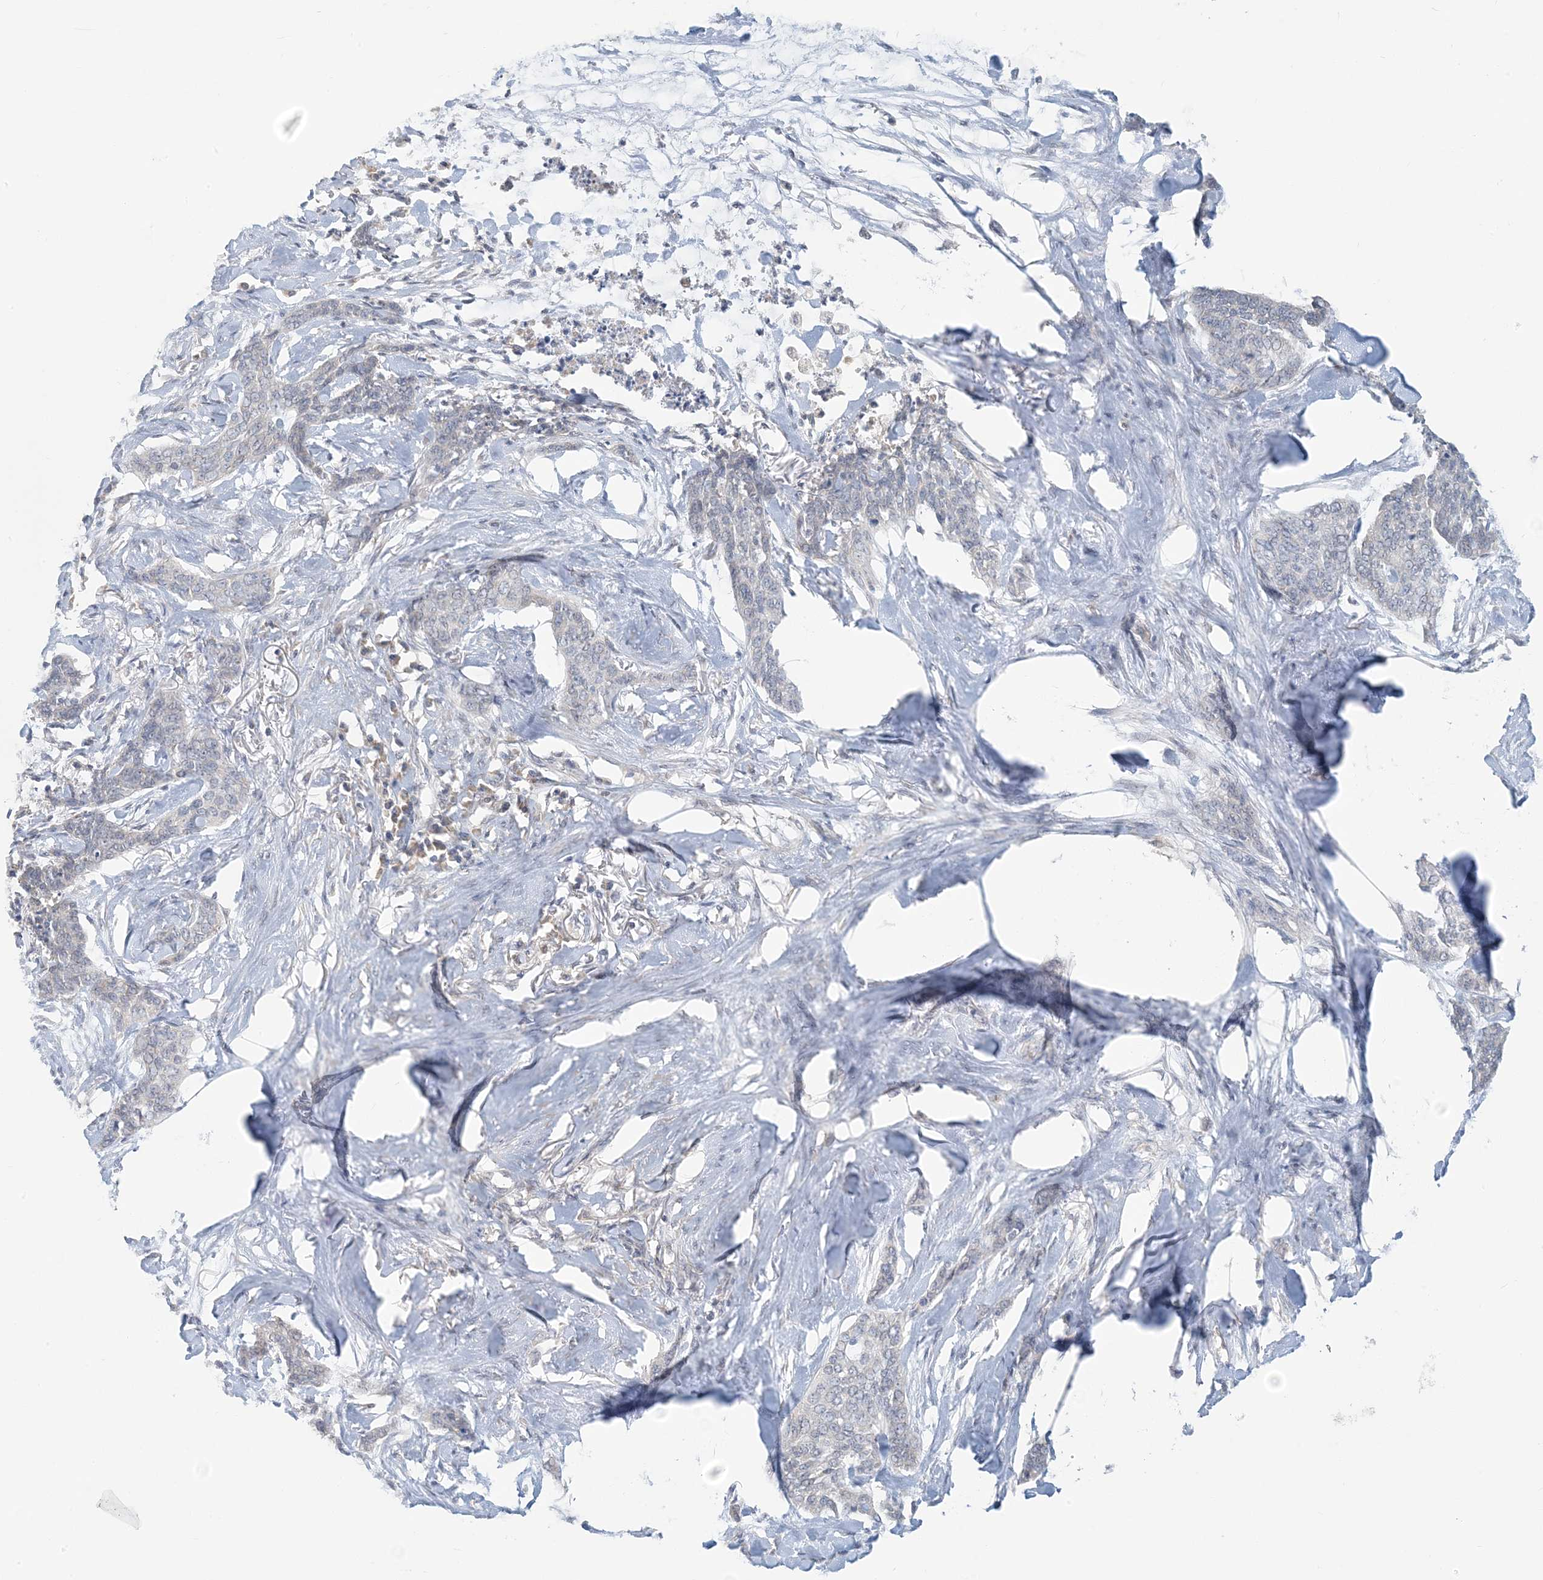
{"staining": {"intensity": "negative", "quantity": "none", "location": "none"}, "tissue": "skin cancer", "cell_type": "Tumor cells", "image_type": "cancer", "snomed": [{"axis": "morphology", "description": "Basal cell carcinoma"}, {"axis": "topography", "description": "Skin"}], "caption": "Immunohistochemical staining of human skin cancer displays no significant positivity in tumor cells.", "gene": "EEFSEC", "patient": {"sex": "female", "age": 64}}